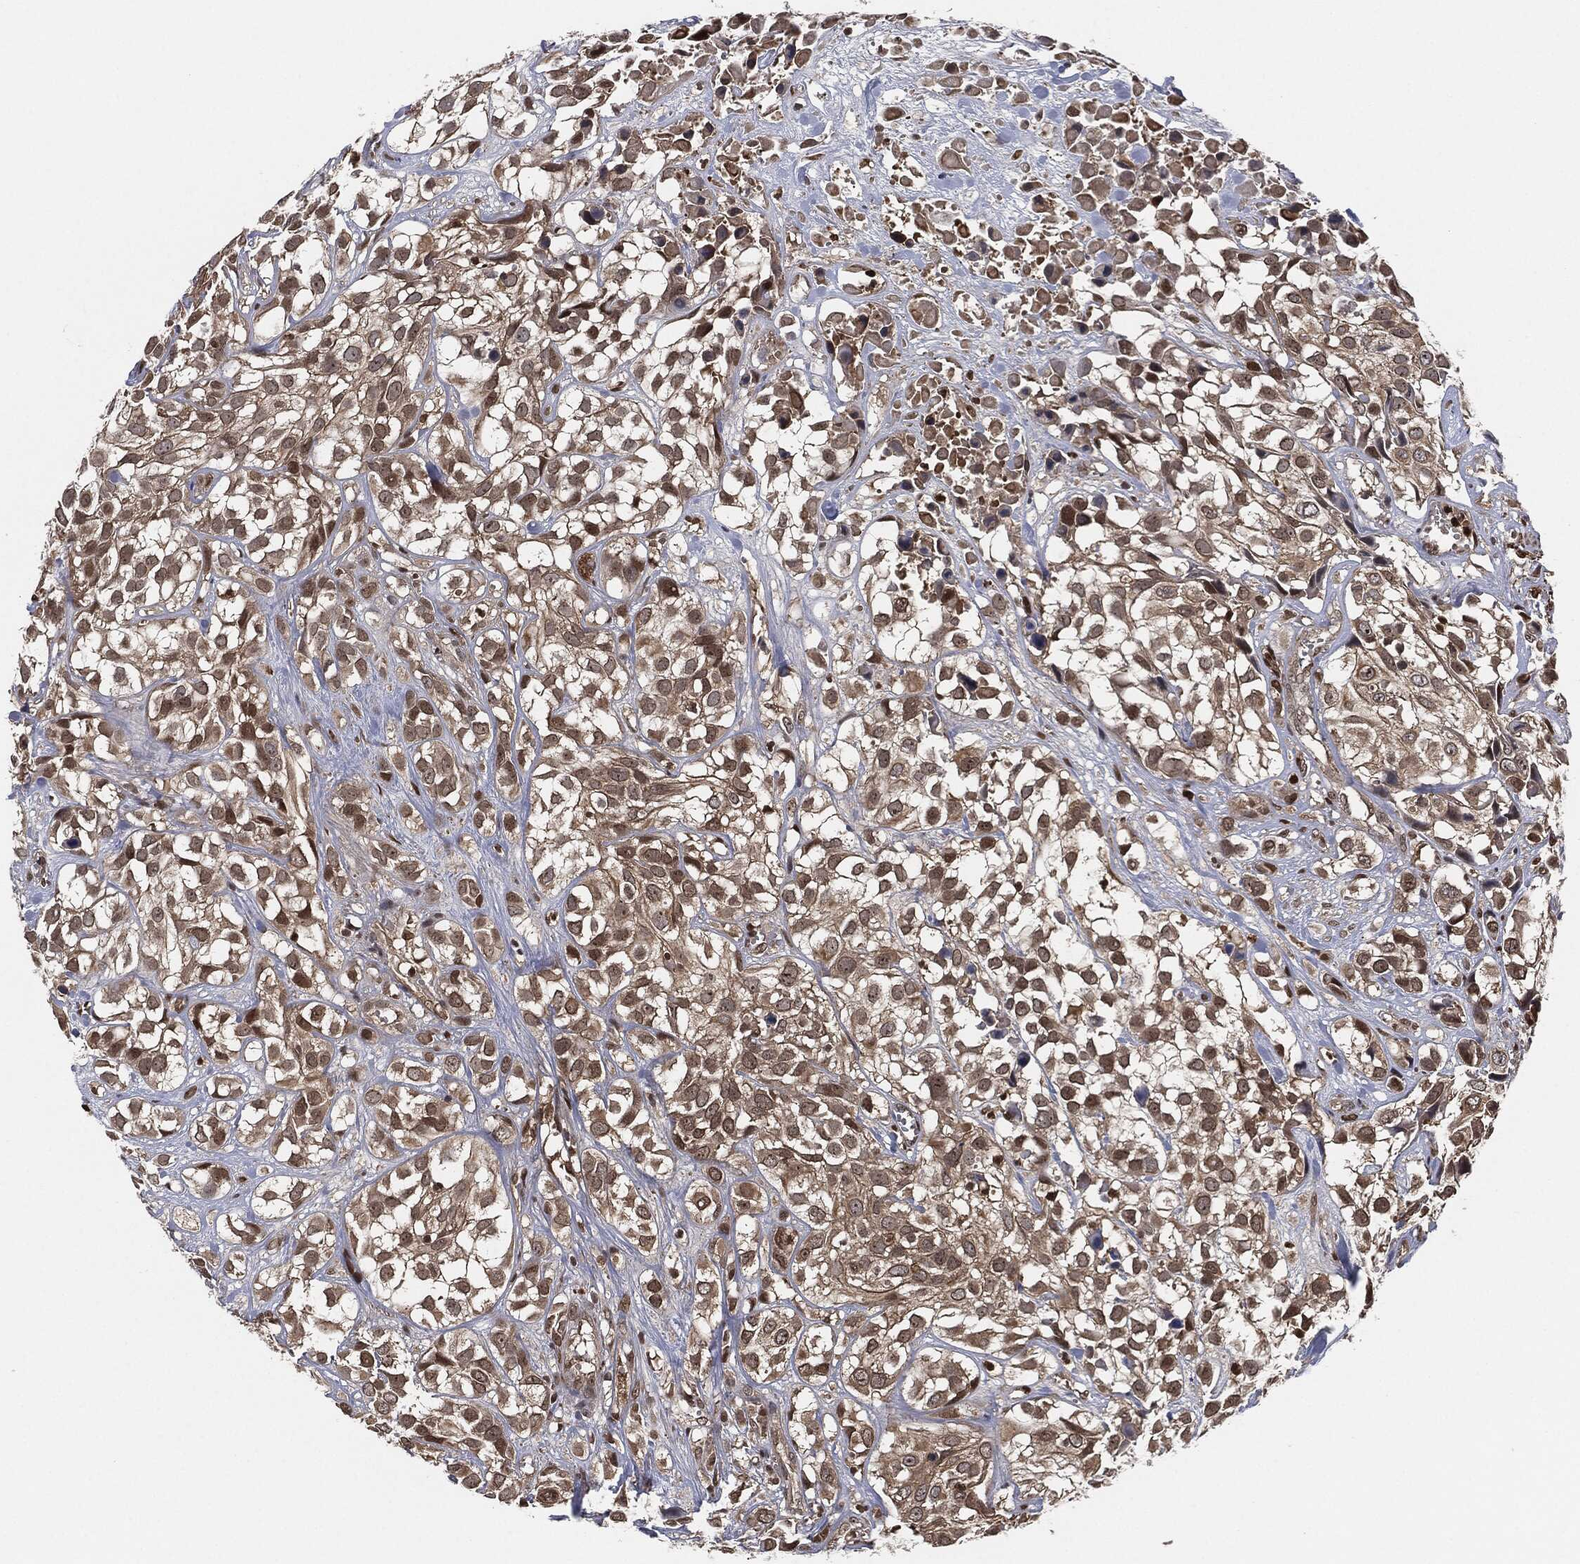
{"staining": {"intensity": "weak", "quantity": ">75%", "location": "cytoplasmic/membranous,nuclear"}, "tissue": "urothelial cancer", "cell_type": "Tumor cells", "image_type": "cancer", "snomed": [{"axis": "morphology", "description": "Urothelial carcinoma, High grade"}, {"axis": "topography", "description": "Urinary bladder"}], "caption": "Human urothelial carcinoma (high-grade) stained with a protein marker exhibits weak staining in tumor cells.", "gene": "CAPRIN2", "patient": {"sex": "male", "age": 56}}